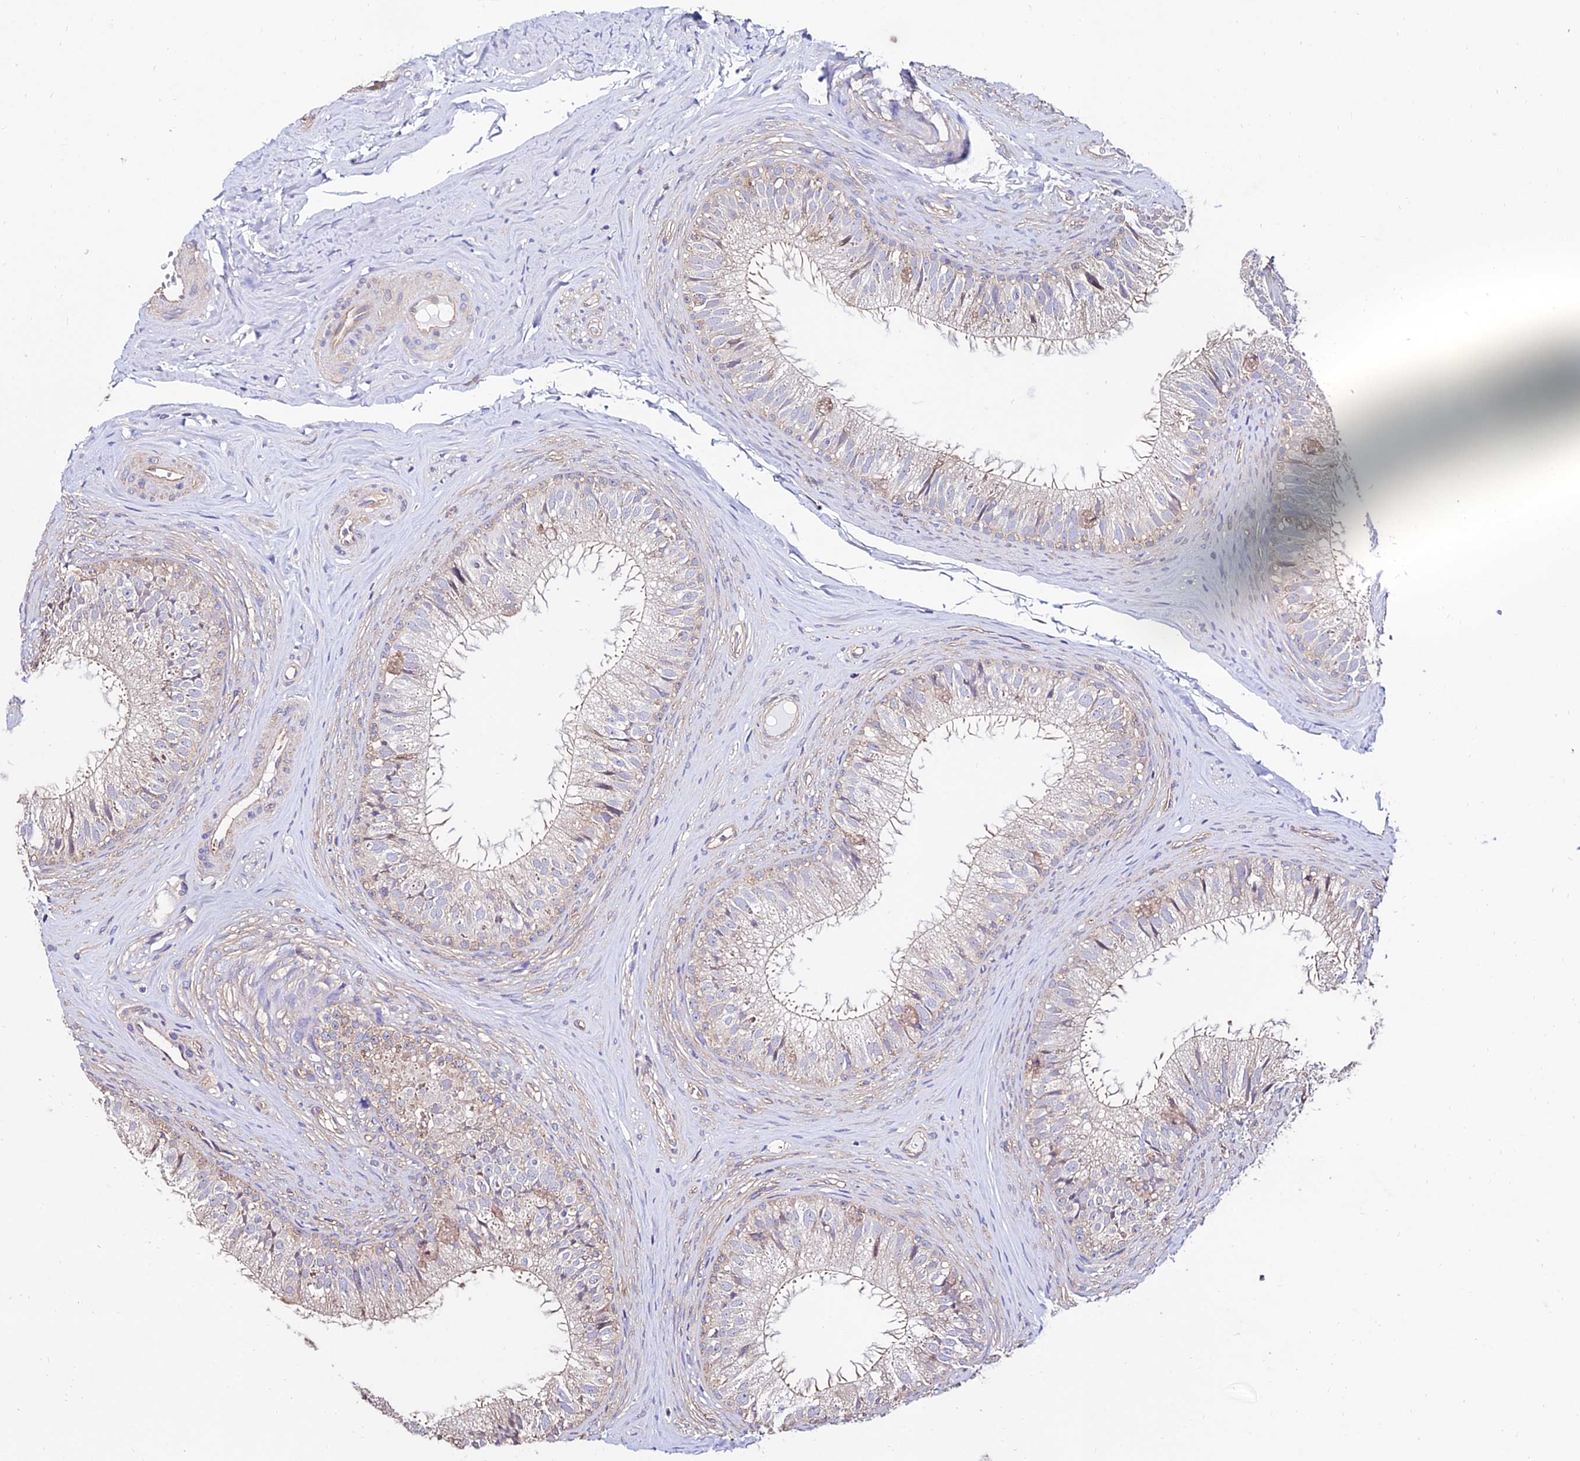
{"staining": {"intensity": "moderate", "quantity": "<25%", "location": "cytoplasmic/membranous"}, "tissue": "epididymis", "cell_type": "Glandular cells", "image_type": "normal", "snomed": [{"axis": "morphology", "description": "Normal tissue, NOS"}, {"axis": "topography", "description": "Epididymis"}], "caption": "Immunohistochemical staining of normal epididymis reveals <25% levels of moderate cytoplasmic/membranous protein expression in about <25% of glandular cells. The staining is performed using DAB brown chromogen to label protein expression. The nuclei are counter-stained blue using hematoxylin.", "gene": "CALM1", "patient": {"sex": "male", "age": 34}}